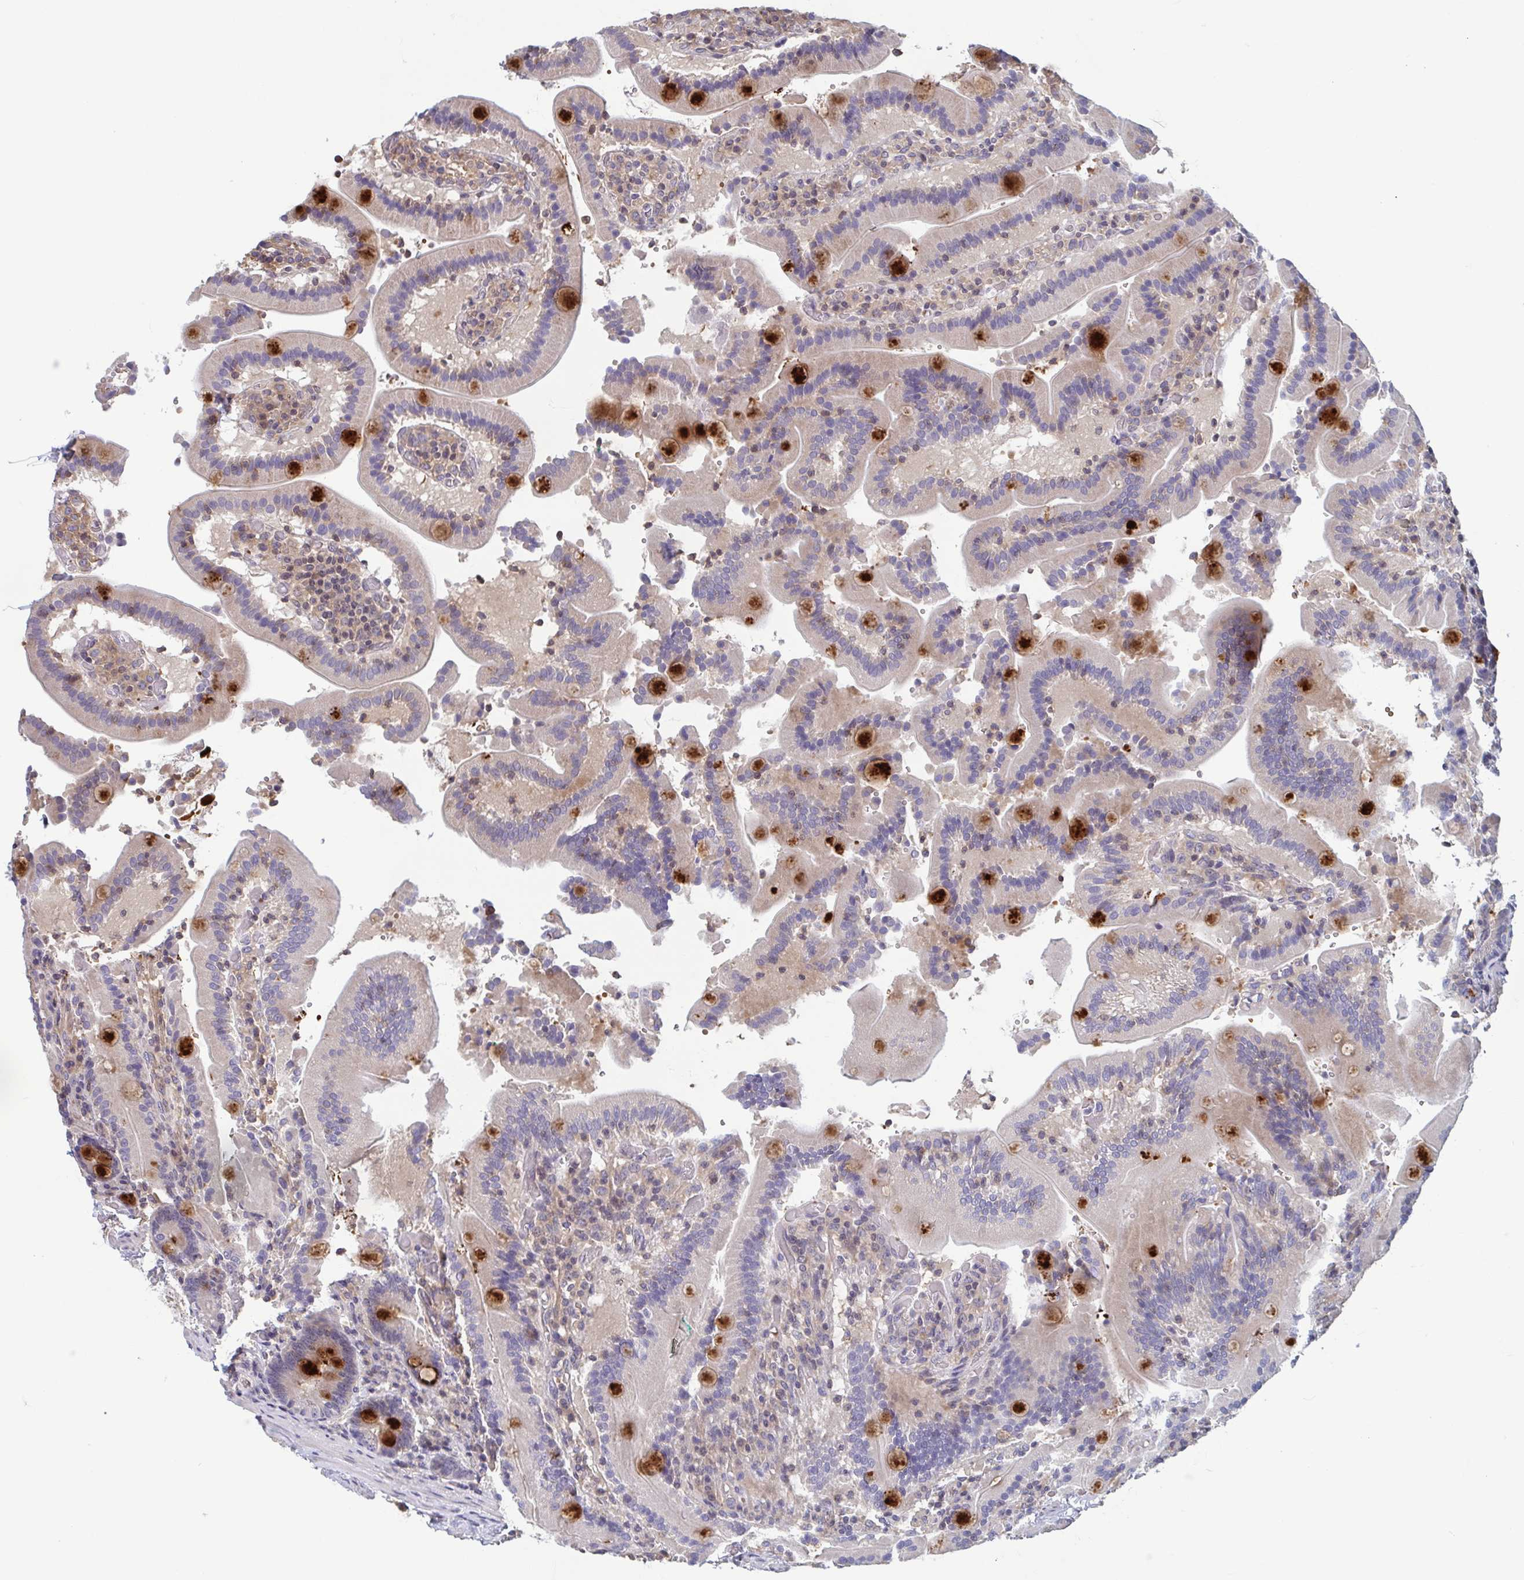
{"staining": {"intensity": "strong", "quantity": "<25%", "location": "cytoplasmic/membranous"}, "tissue": "duodenum", "cell_type": "Glandular cells", "image_type": "normal", "snomed": [{"axis": "morphology", "description": "Normal tissue, NOS"}, {"axis": "topography", "description": "Duodenum"}], "caption": "A histopathology image showing strong cytoplasmic/membranous staining in approximately <25% of glandular cells in unremarkable duodenum, as visualized by brown immunohistochemical staining.", "gene": "LRRC38", "patient": {"sex": "female", "age": 62}}